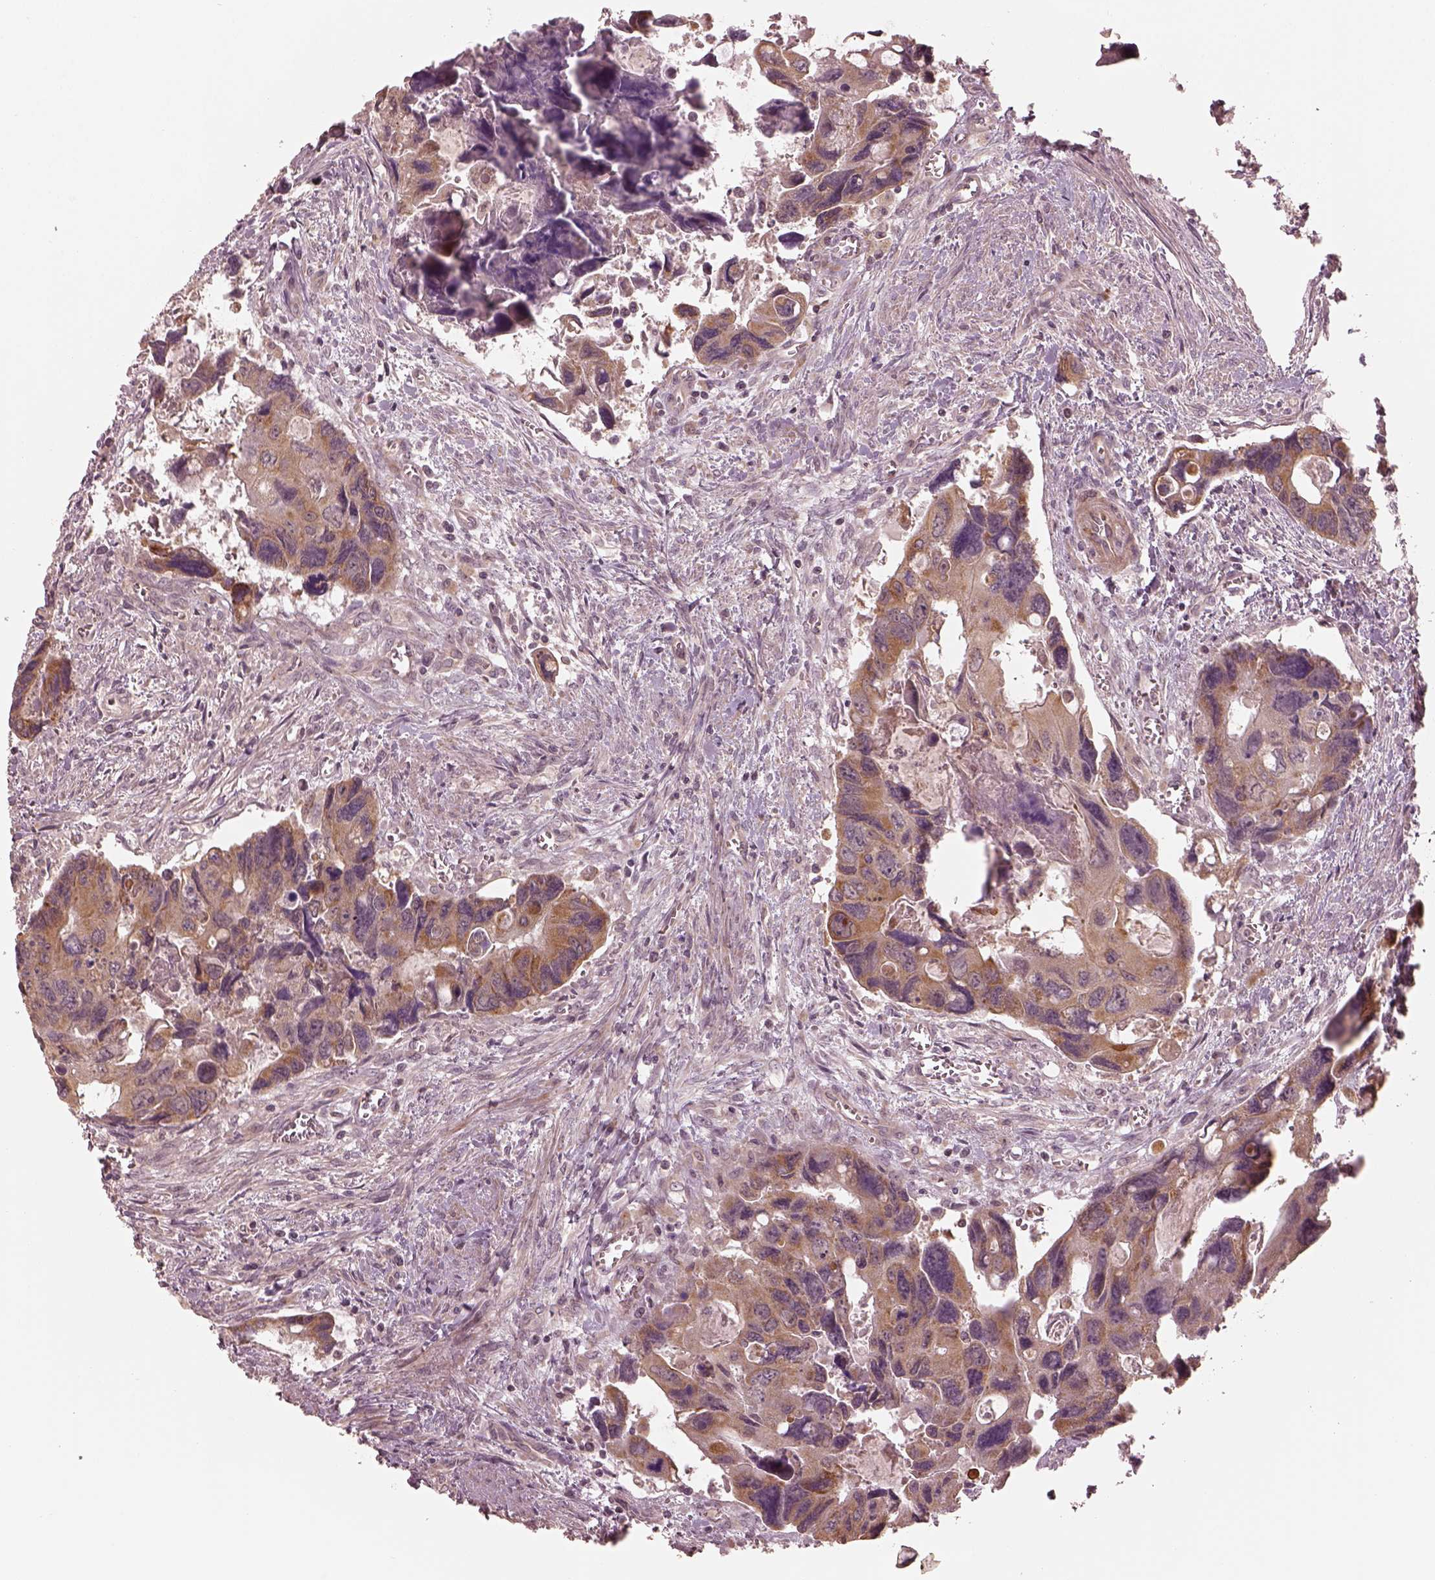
{"staining": {"intensity": "moderate", "quantity": "25%-75%", "location": "cytoplasmic/membranous"}, "tissue": "colorectal cancer", "cell_type": "Tumor cells", "image_type": "cancer", "snomed": [{"axis": "morphology", "description": "Adenocarcinoma, NOS"}, {"axis": "topography", "description": "Rectum"}], "caption": "Immunohistochemistry staining of colorectal cancer, which displays medium levels of moderate cytoplasmic/membranous expression in approximately 25%-75% of tumor cells indicating moderate cytoplasmic/membranous protein staining. The staining was performed using DAB (brown) for protein detection and nuclei were counterstained in hematoxylin (blue).", "gene": "SLC25A46", "patient": {"sex": "male", "age": 62}}